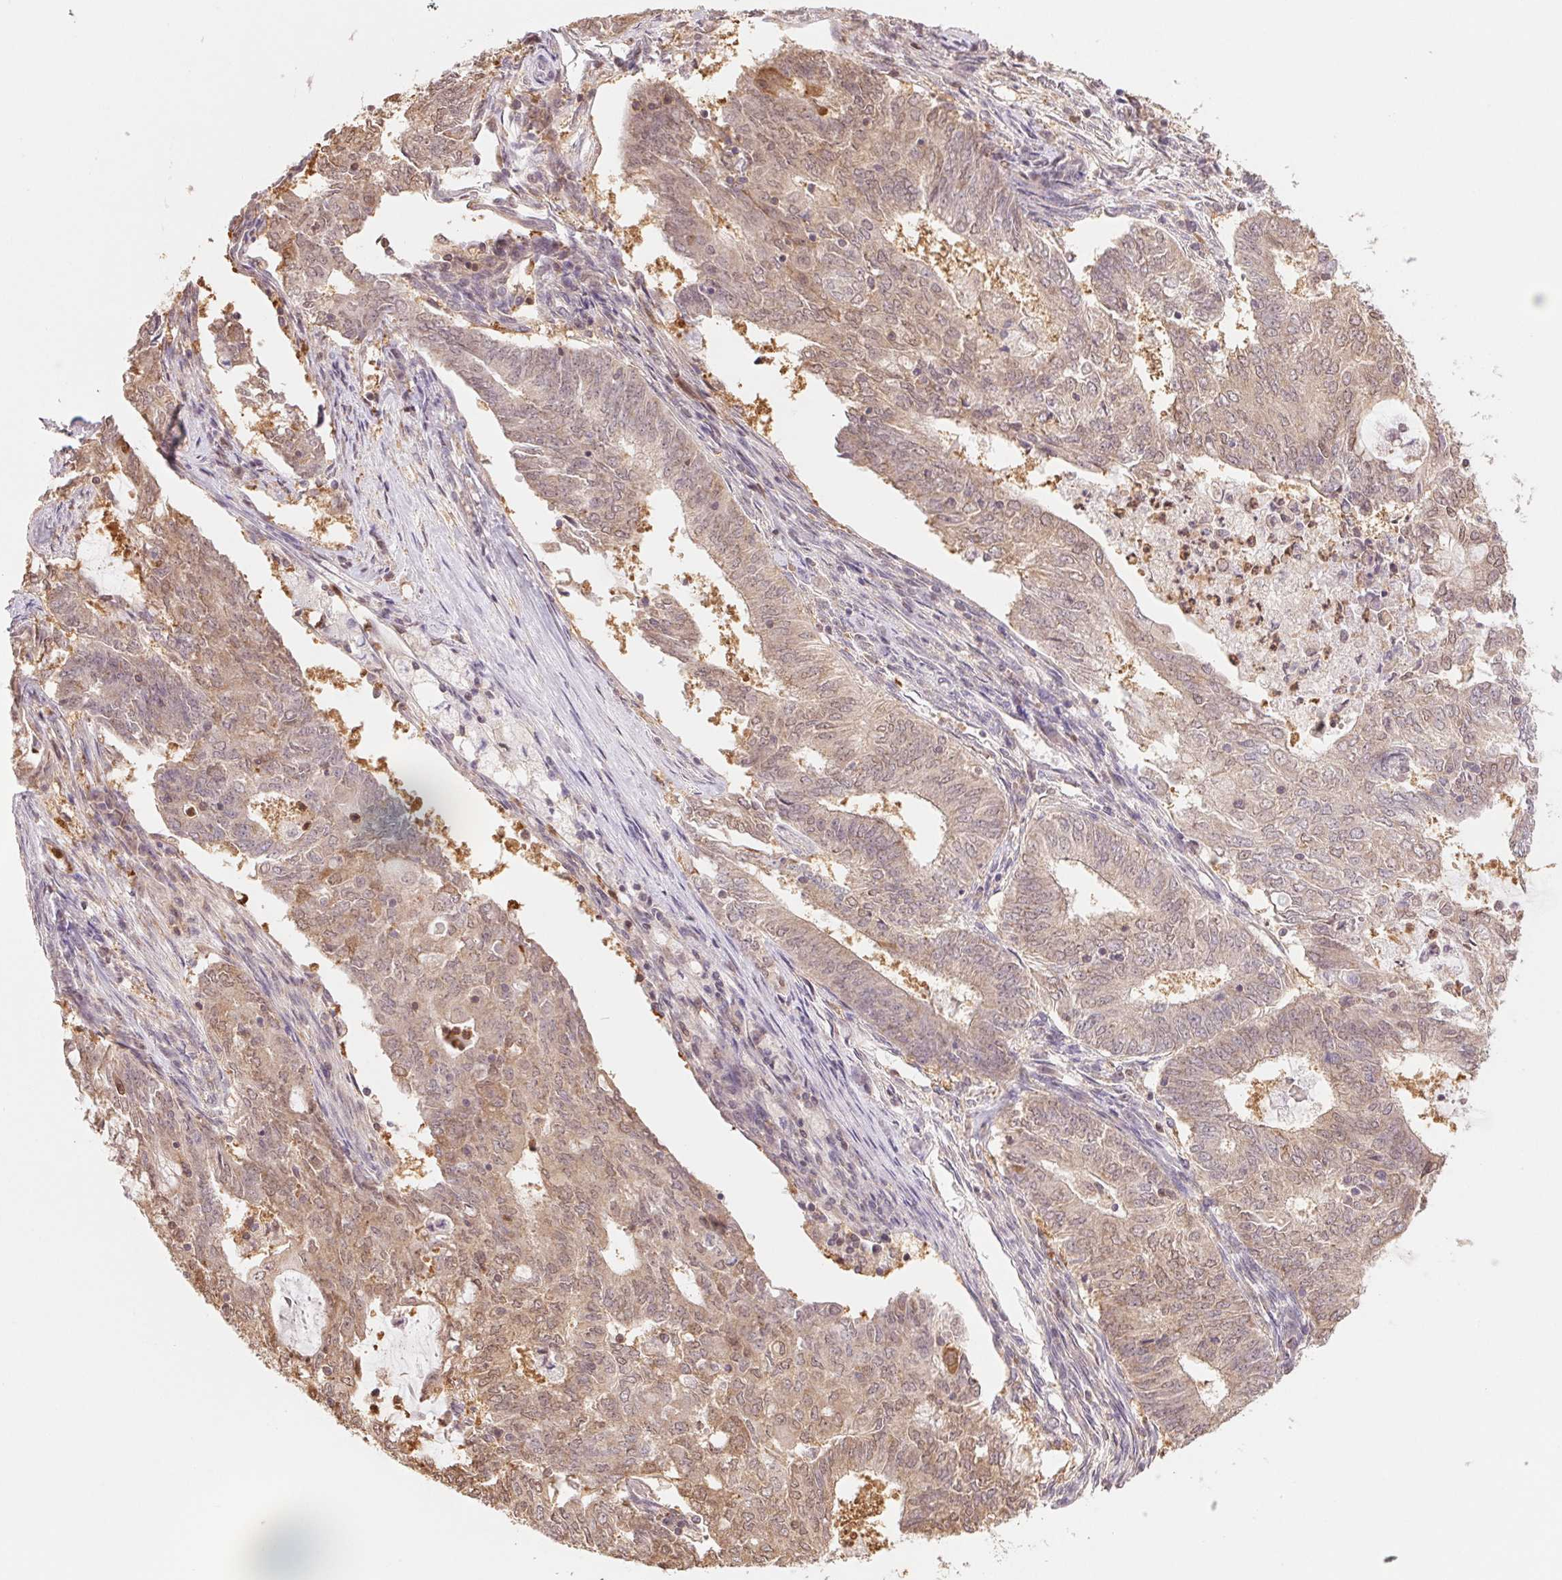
{"staining": {"intensity": "weak", "quantity": "25%-75%", "location": "cytoplasmic/membranous,nuclear"}, "tissue": "endometrial cancer", "cell_type": "Tumor cells", "image_type": "cancer", "snomed": [{"axis": "morphology", "description": "Adenocarcinoma, NOS"}, {"axis": "topography", "description": "Endometrium"}], "caption": "The micrograph reveals immunohistochemical staining of endometrial adenocarcinoma. There is weak cytoplasmic/membranous and nuclear staining is seen in approximately 25%-75% of tumor cells.", "gene": "CDC123", "patient": {"sex": "female", "age": 62}}